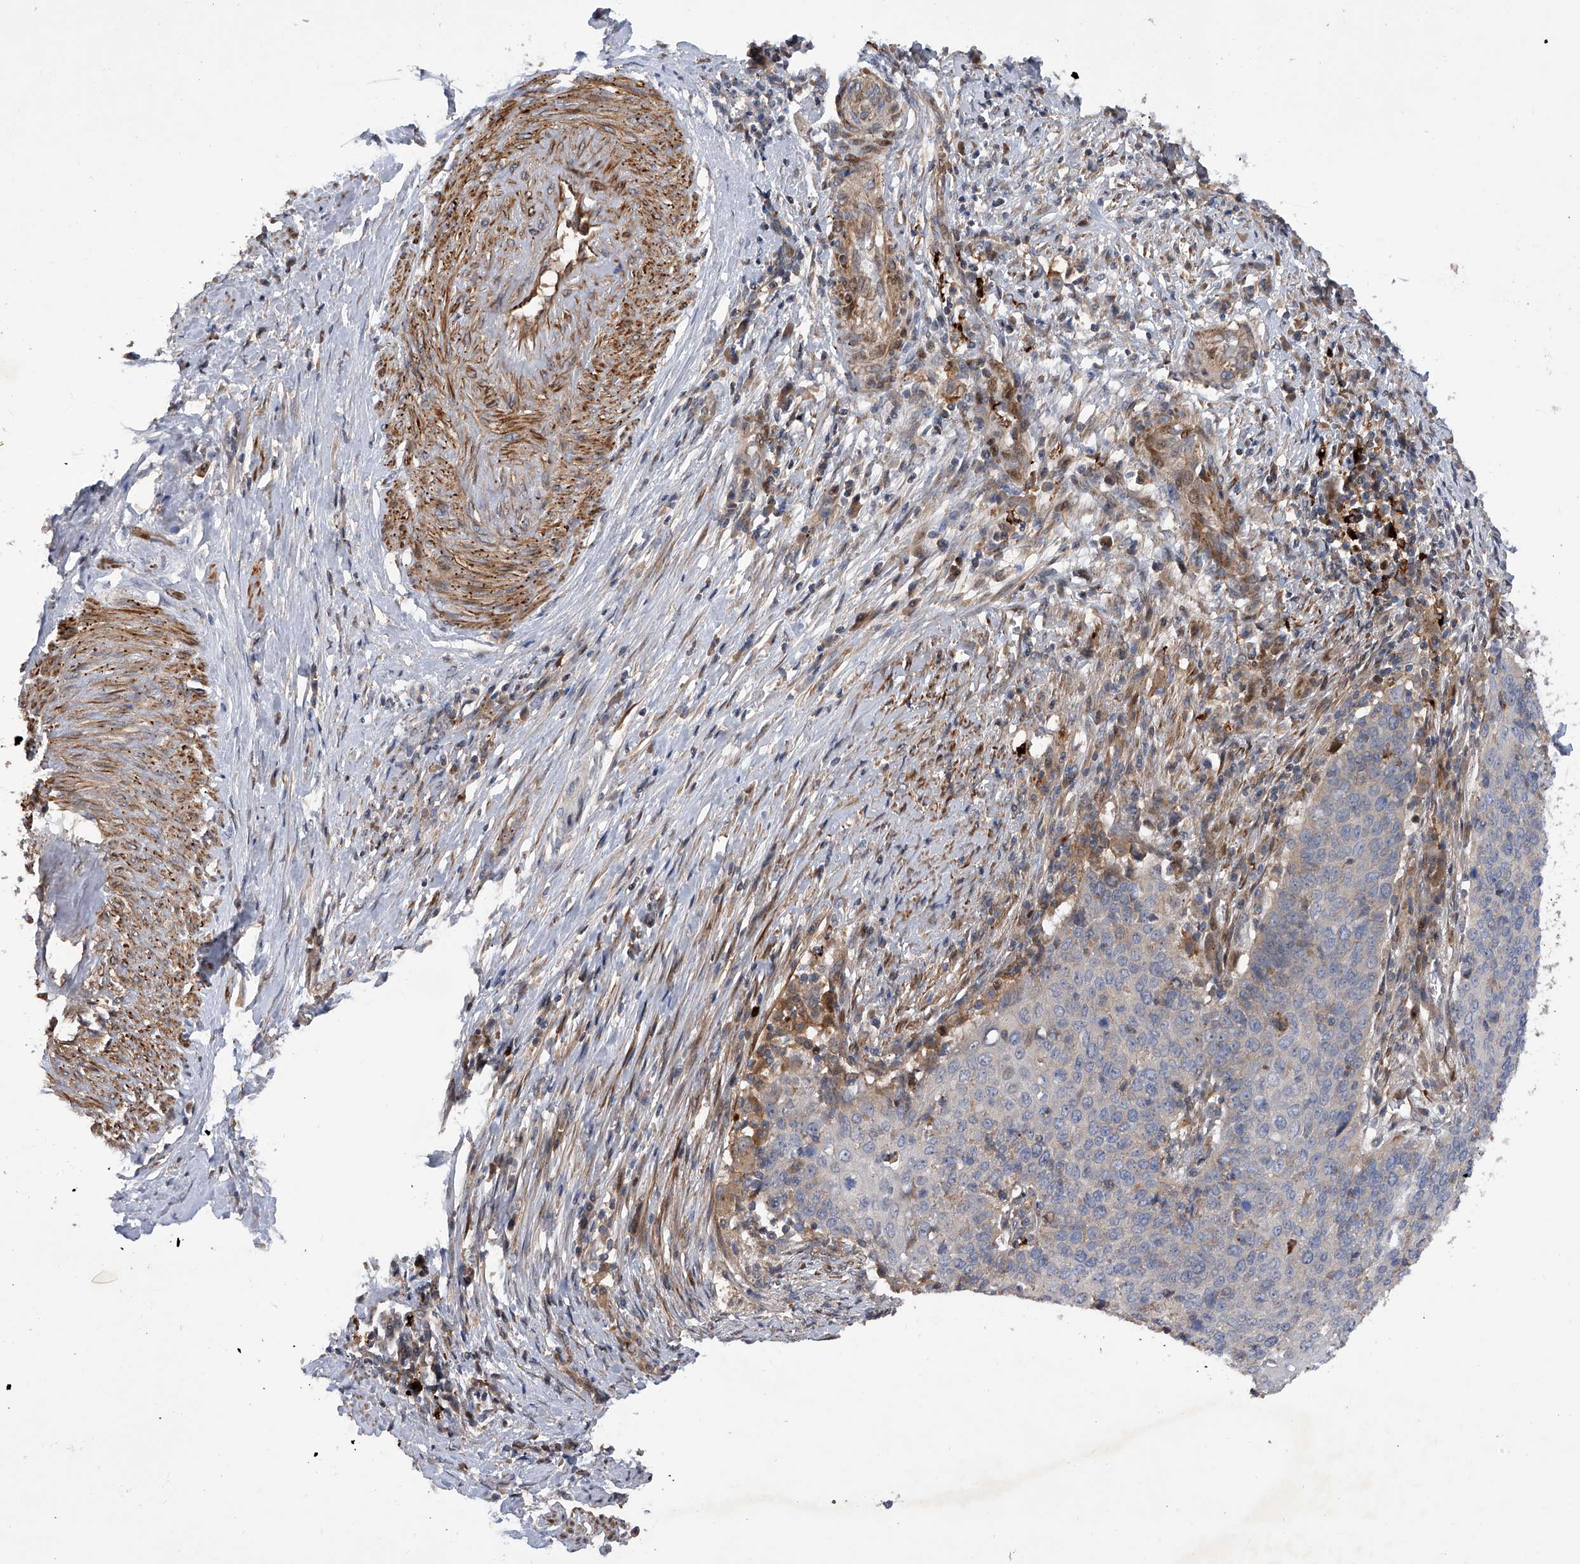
{"staining": {"intensity": "negative", "quantity": "none", "location": "none"}, "tissue": "cervical cancer", "cell_type": "Tumor cells", "image_type": "cancer", "snomed": [{"axis": "morphology", "description": "Squamous cell carcinoma, NOS"}, {"axis": "topography", "description": "Cervix"}], "caption": "A photomicrograph of cervical cancer stained for a protein demonstrates no brown staining in tumor cells.", "gene": "PDSS2", "patient": {"sex": "female", "age": 39}}